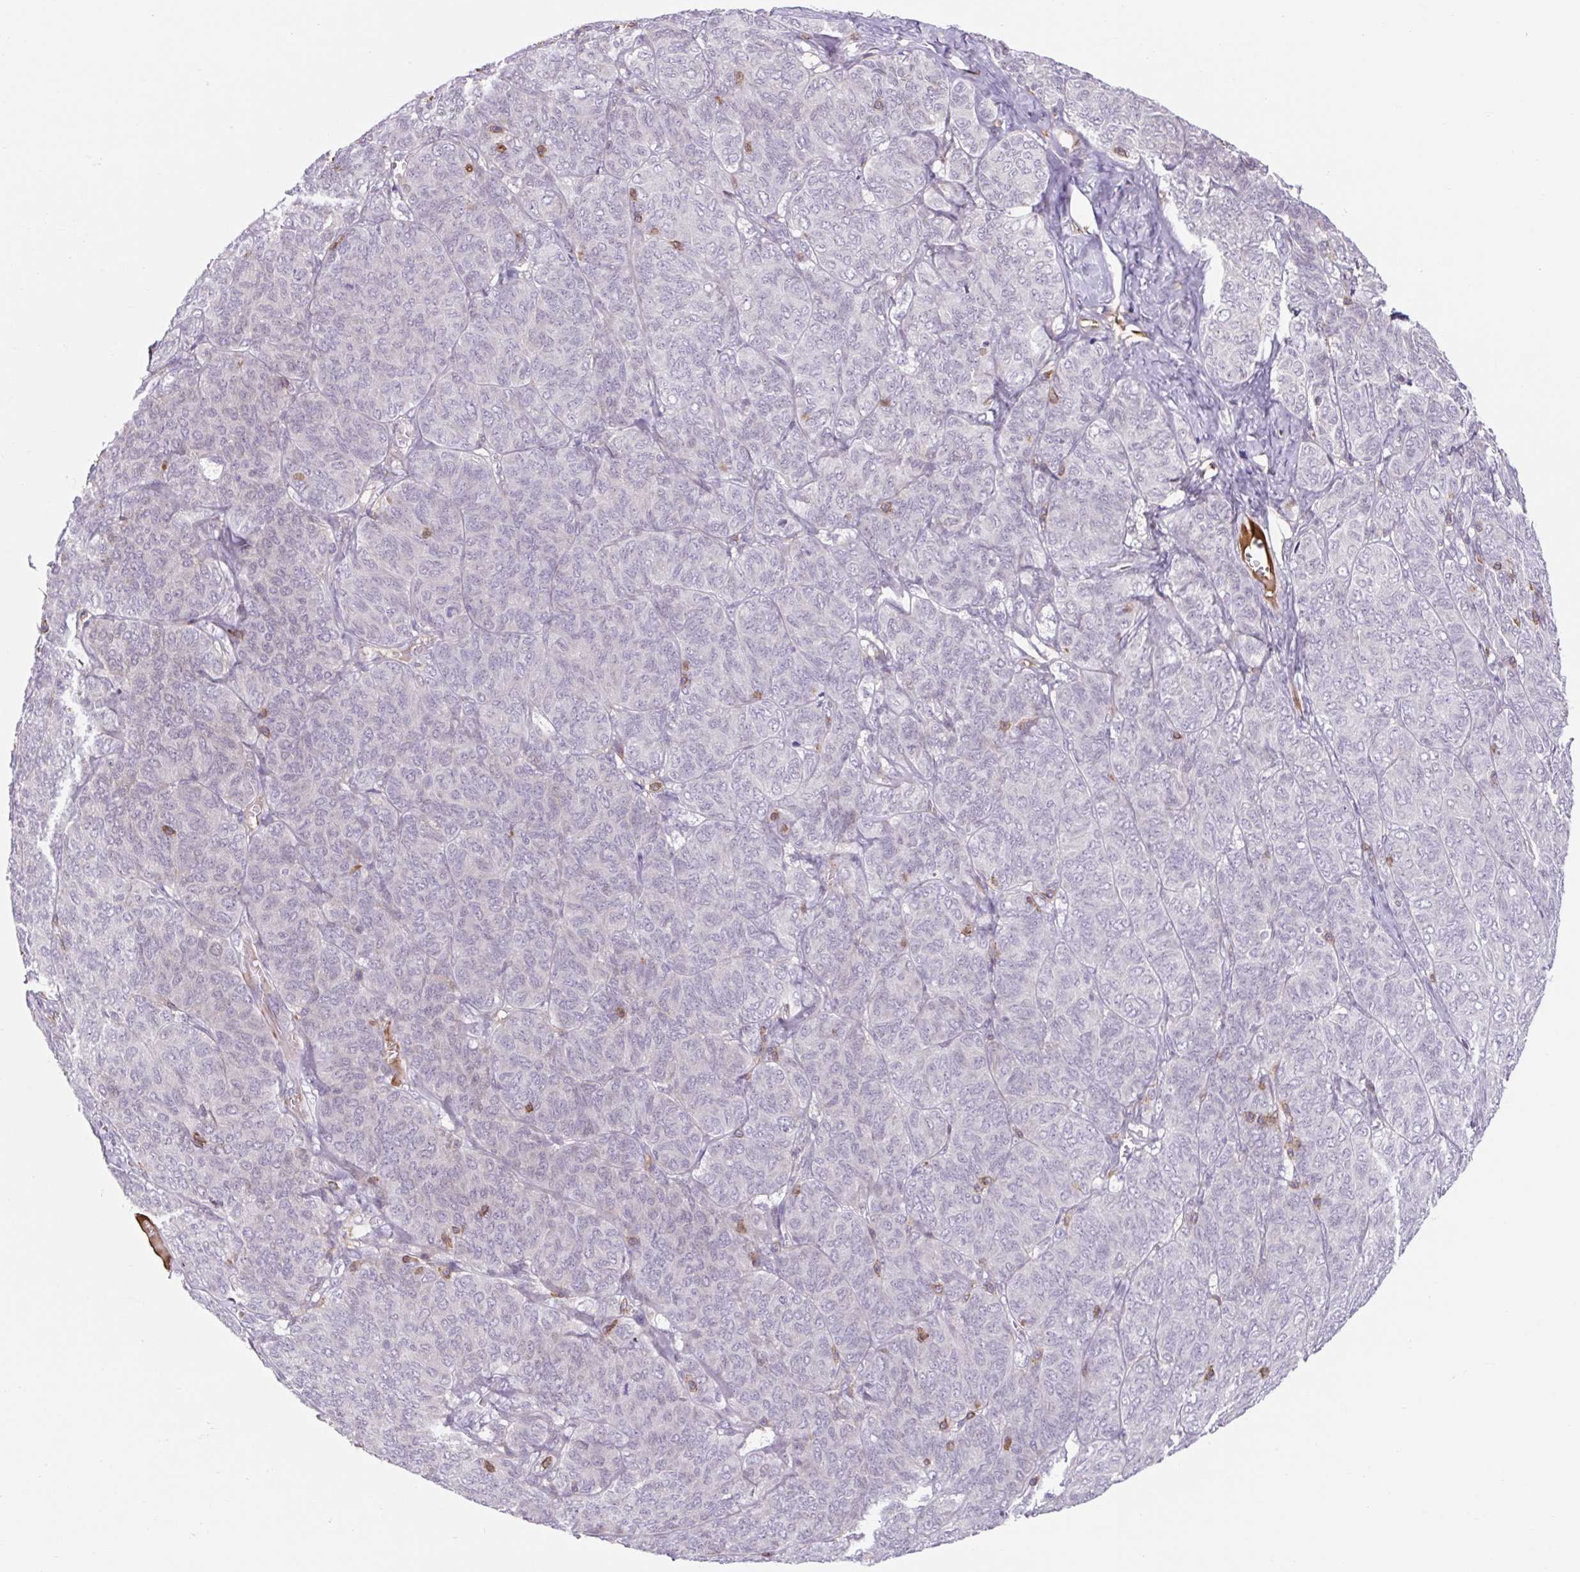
{"staining": {"intensity": "negative", "quantity": "none", "location": "none"}, "tissue": "ovarian cancer", "cell_type": "Tumor cells", "image_type": "cancer", "snomed": [{"axis": "morphology", "description": "Carcinoma, endometroid"}, {"axis": "topography", "description": "Ovary"}], "caption": "Ovarian endometroid carcinoma stained for a protein using immunohistochemistry (IHC) shows no expression tumor cells.", "gene": "TPRG1", "patient": {"sex": "female", "age": 80}}